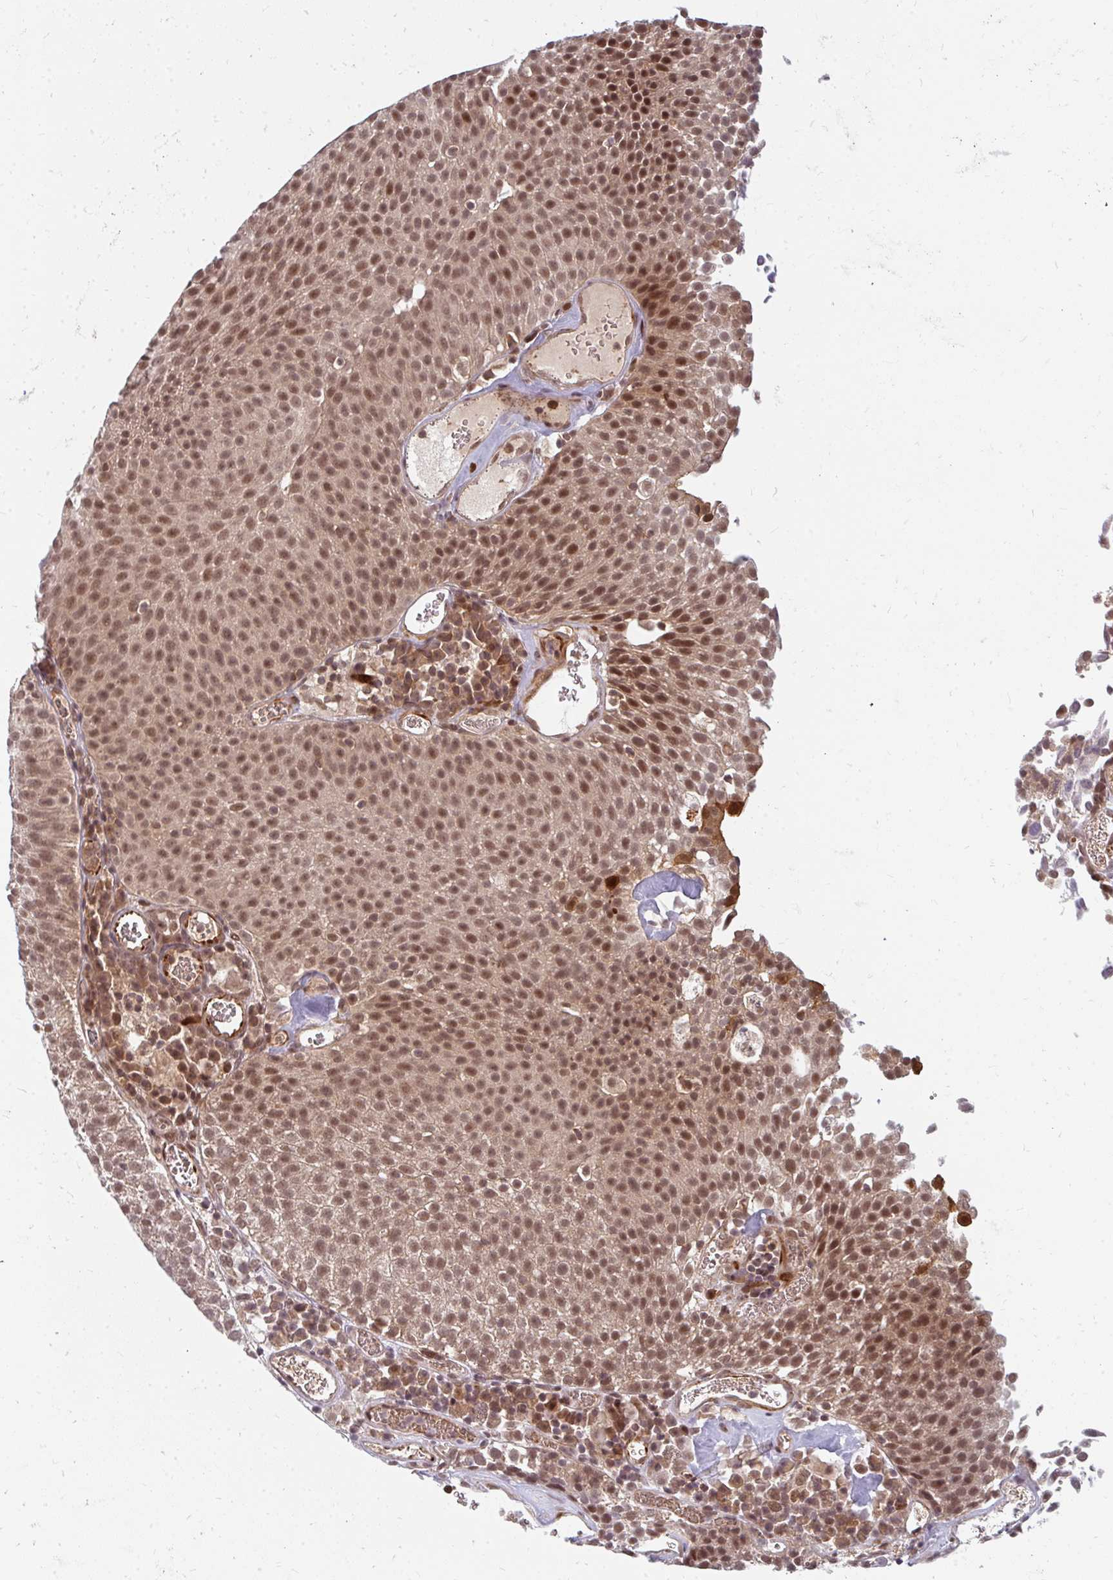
{"staining": {"intensity": "moderate", "quantity": ">75%", "location": "nuclear"}, "tissue": "urothelial cancer", "cell_type": "Tumor cells", "image_type": "cancer", "snomed": [{"axis": "morphology", "description": "Urothelial carcinoma, Low grade"}, {"axis": "topography", "description": "Urinary bladder"}], "caption": "There is medium levels of moderate nuclear expression in tumor cells of urothelial cancer, as demonstrated by immunohistochemical staining (brown color).", "gene": "GTF3C6", "patient": {"sex": "female", "age": 79}}